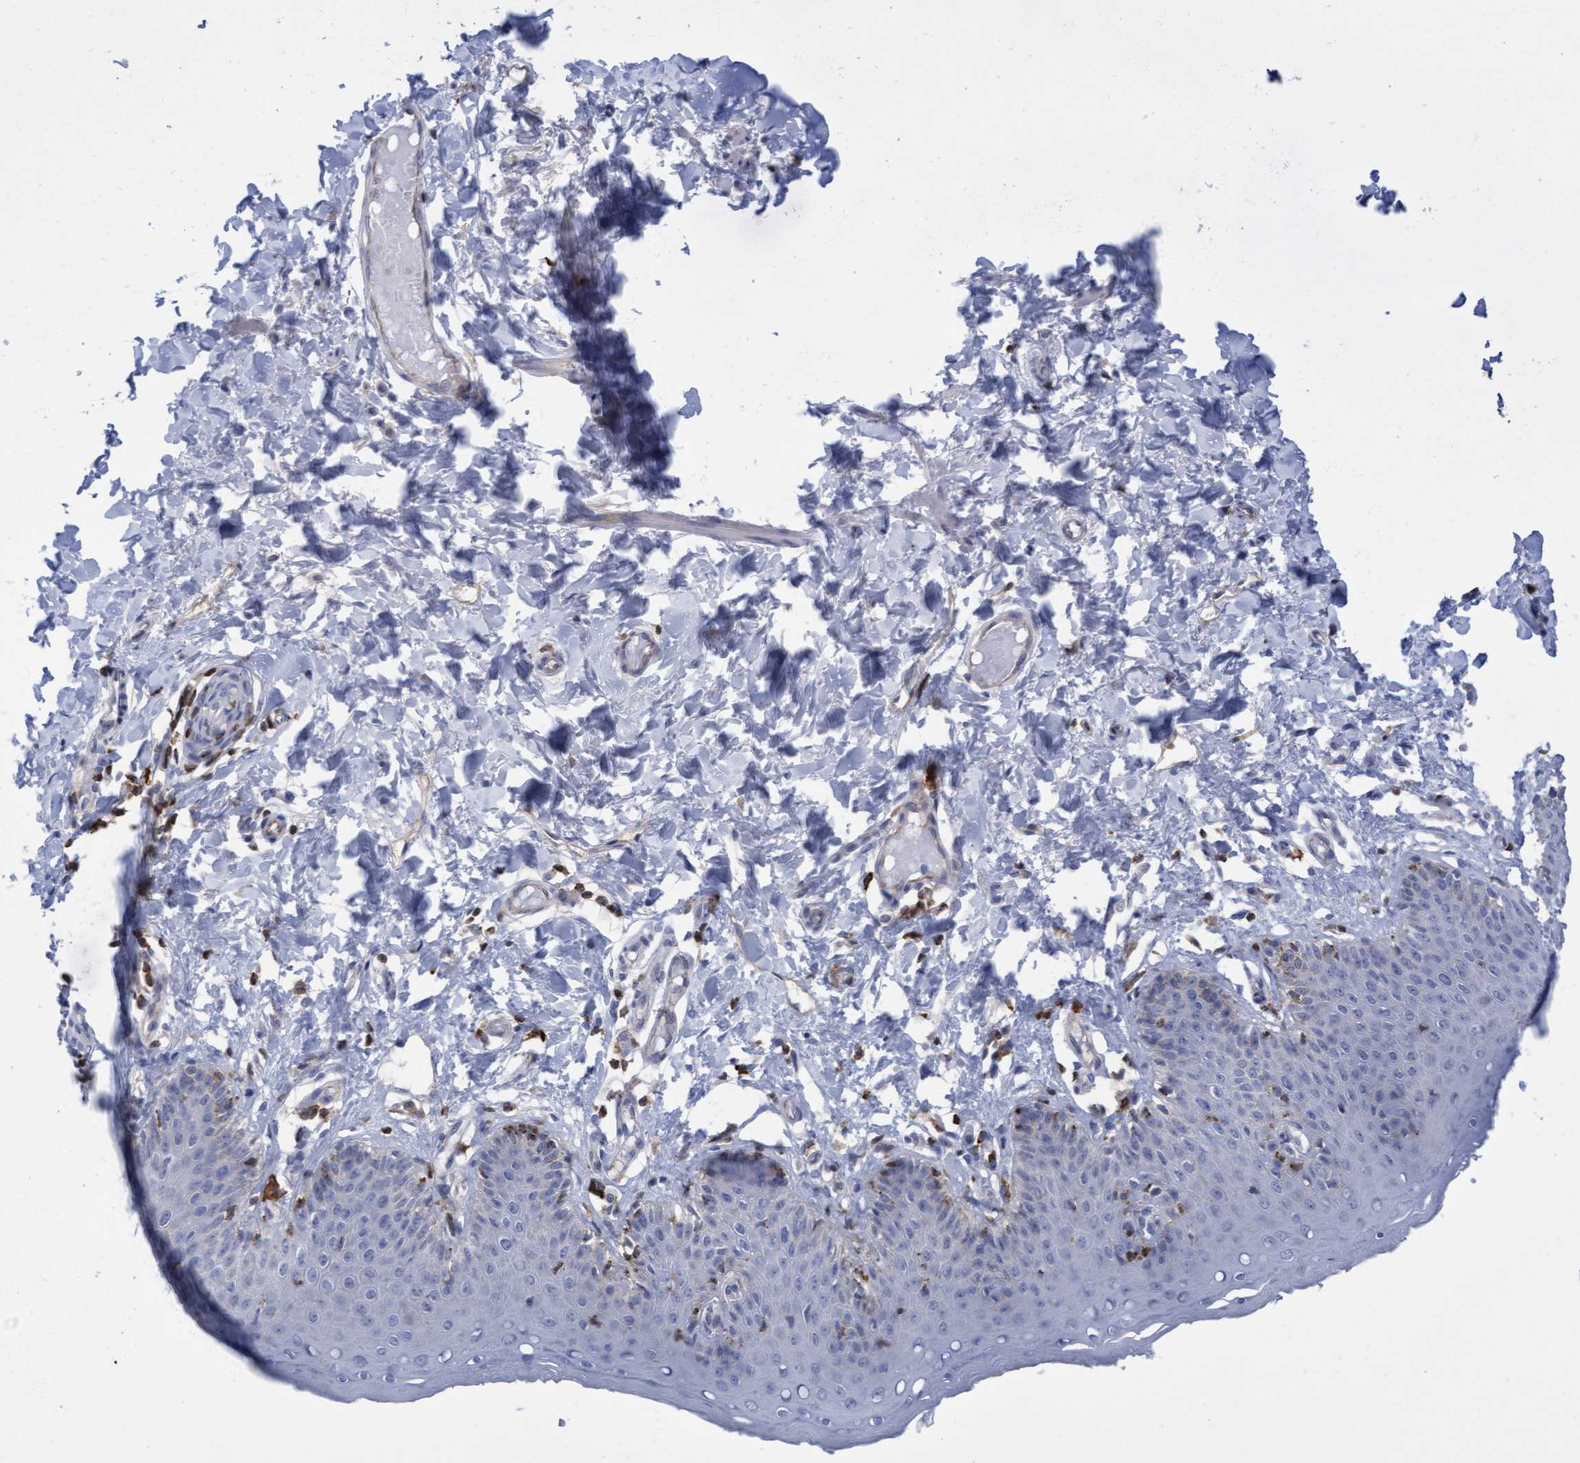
{"staining": {"intensity": "moderate", "quantity": "<25%", "location": "cytoplasmic/membranous"}, "tissue": "skin", "cell_type": "Epidermal cells", "image_type": "normal", "snomed": [{"axis": "morphology", "description": "Normal tissue, NOS"}, {"axis": "topography", "description": "Vulva"}], "caption": "The micrograph exhibits staining of normal skin, revealing moderate cytoplasmic/membranous protein expression (brown color) within epidermal cells. Using DAB (3,3'-diaminobenzidine) (brown) and hematoxylin (blue) stains, captured at high magnification using brightfield microscopy.", "gene": "FNBP1", "patient": {"sex": "female", "age": 66}}